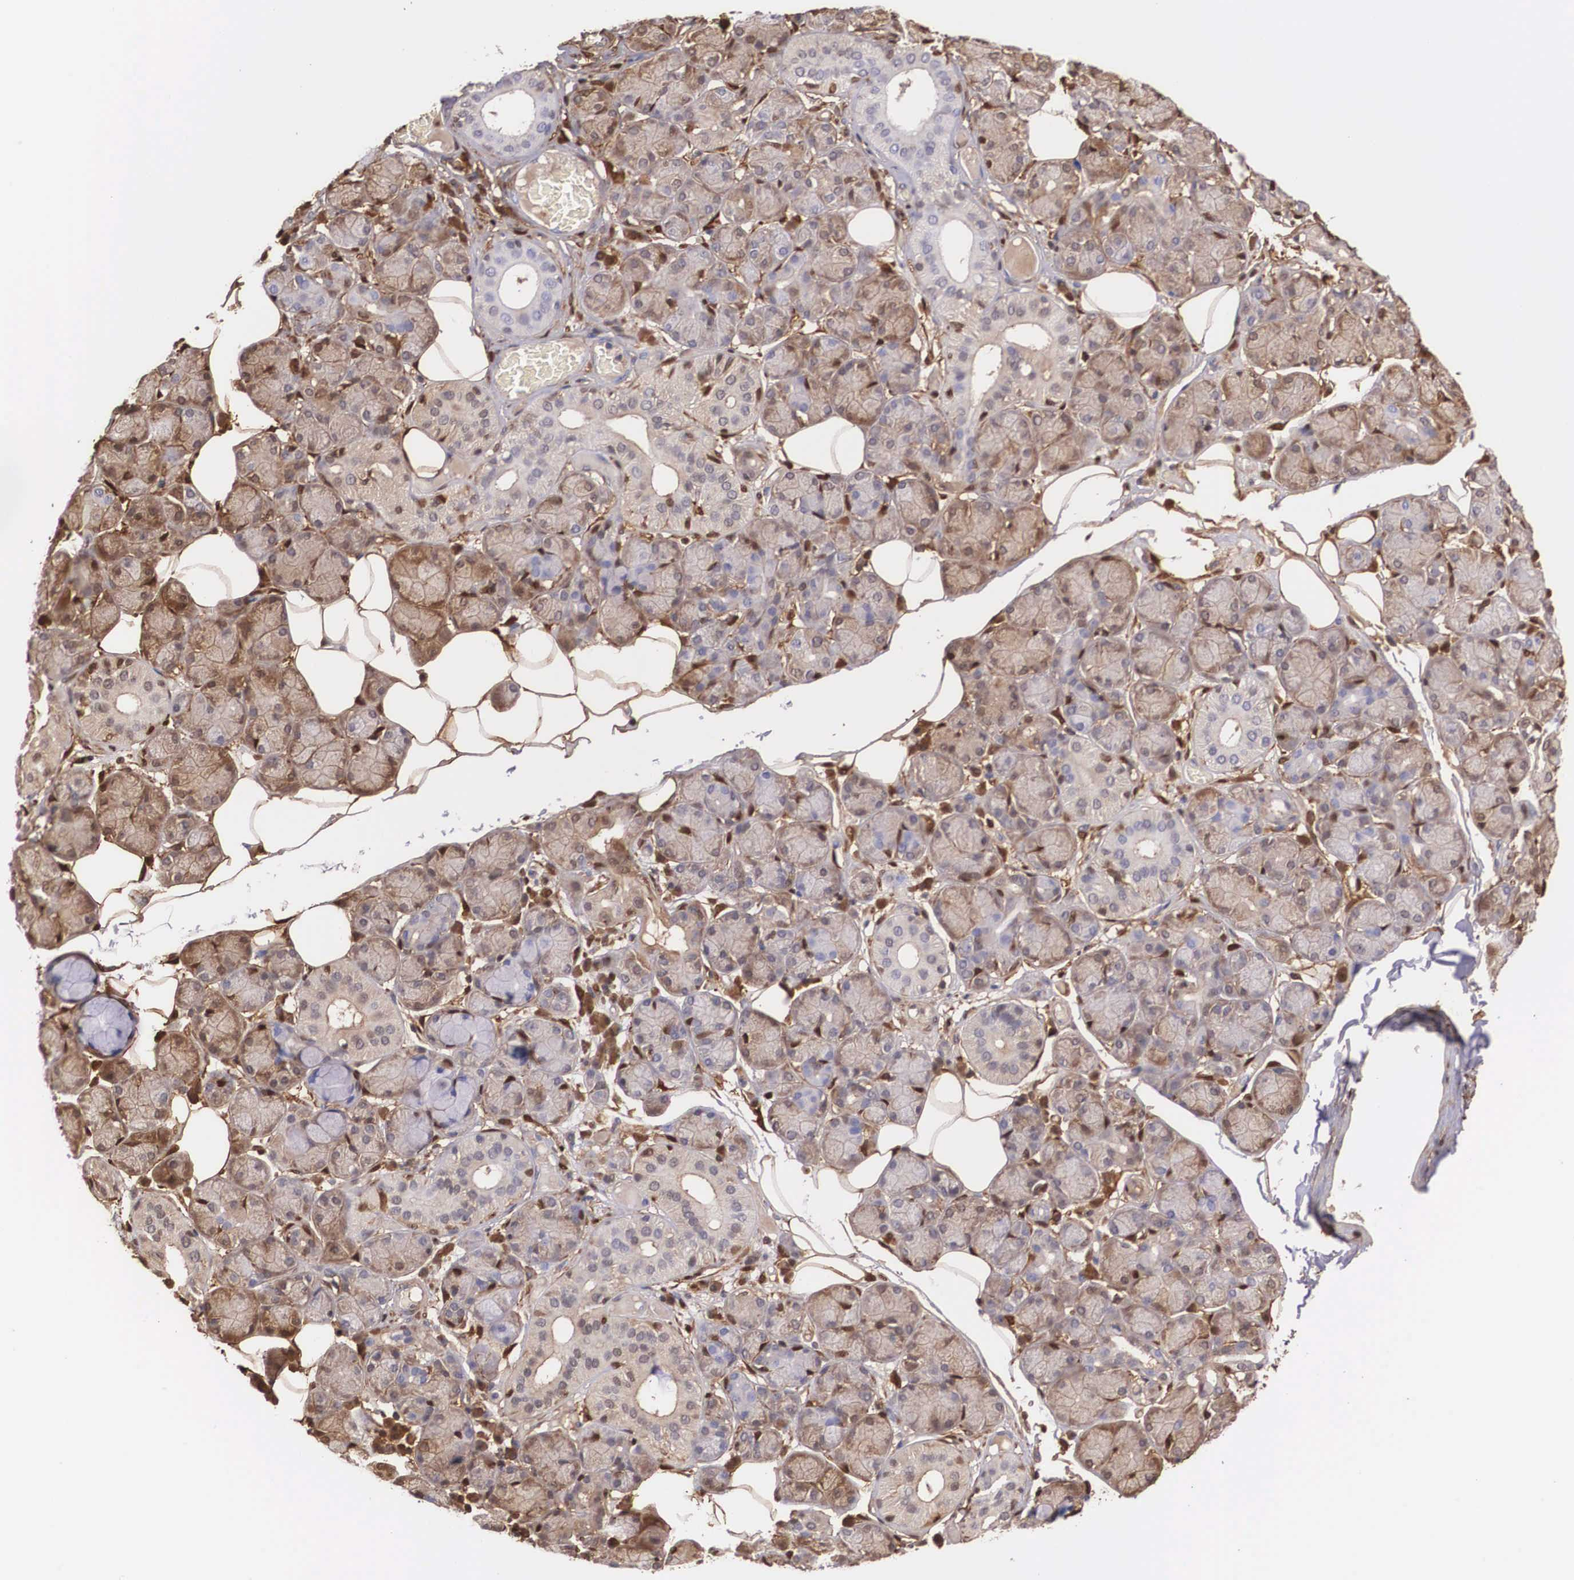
{"staining": {"intensity": "negative", "quantity": "none", "location": "none"}, "tissue": "salivary gland", "cell_type": "Glandular cells", "image_type": "normal", "snomed": [{"axis": "morphology", "description": "Normal tissue, NOS"}, {"axis": "topography", "description": "Salivary gland"}], "caption": "Immunohistochemistry of benign human salivary gland shows no expression in glandular cells.", "gene": "LGALS1", "patient": {"sex": "male", "age": 54}}